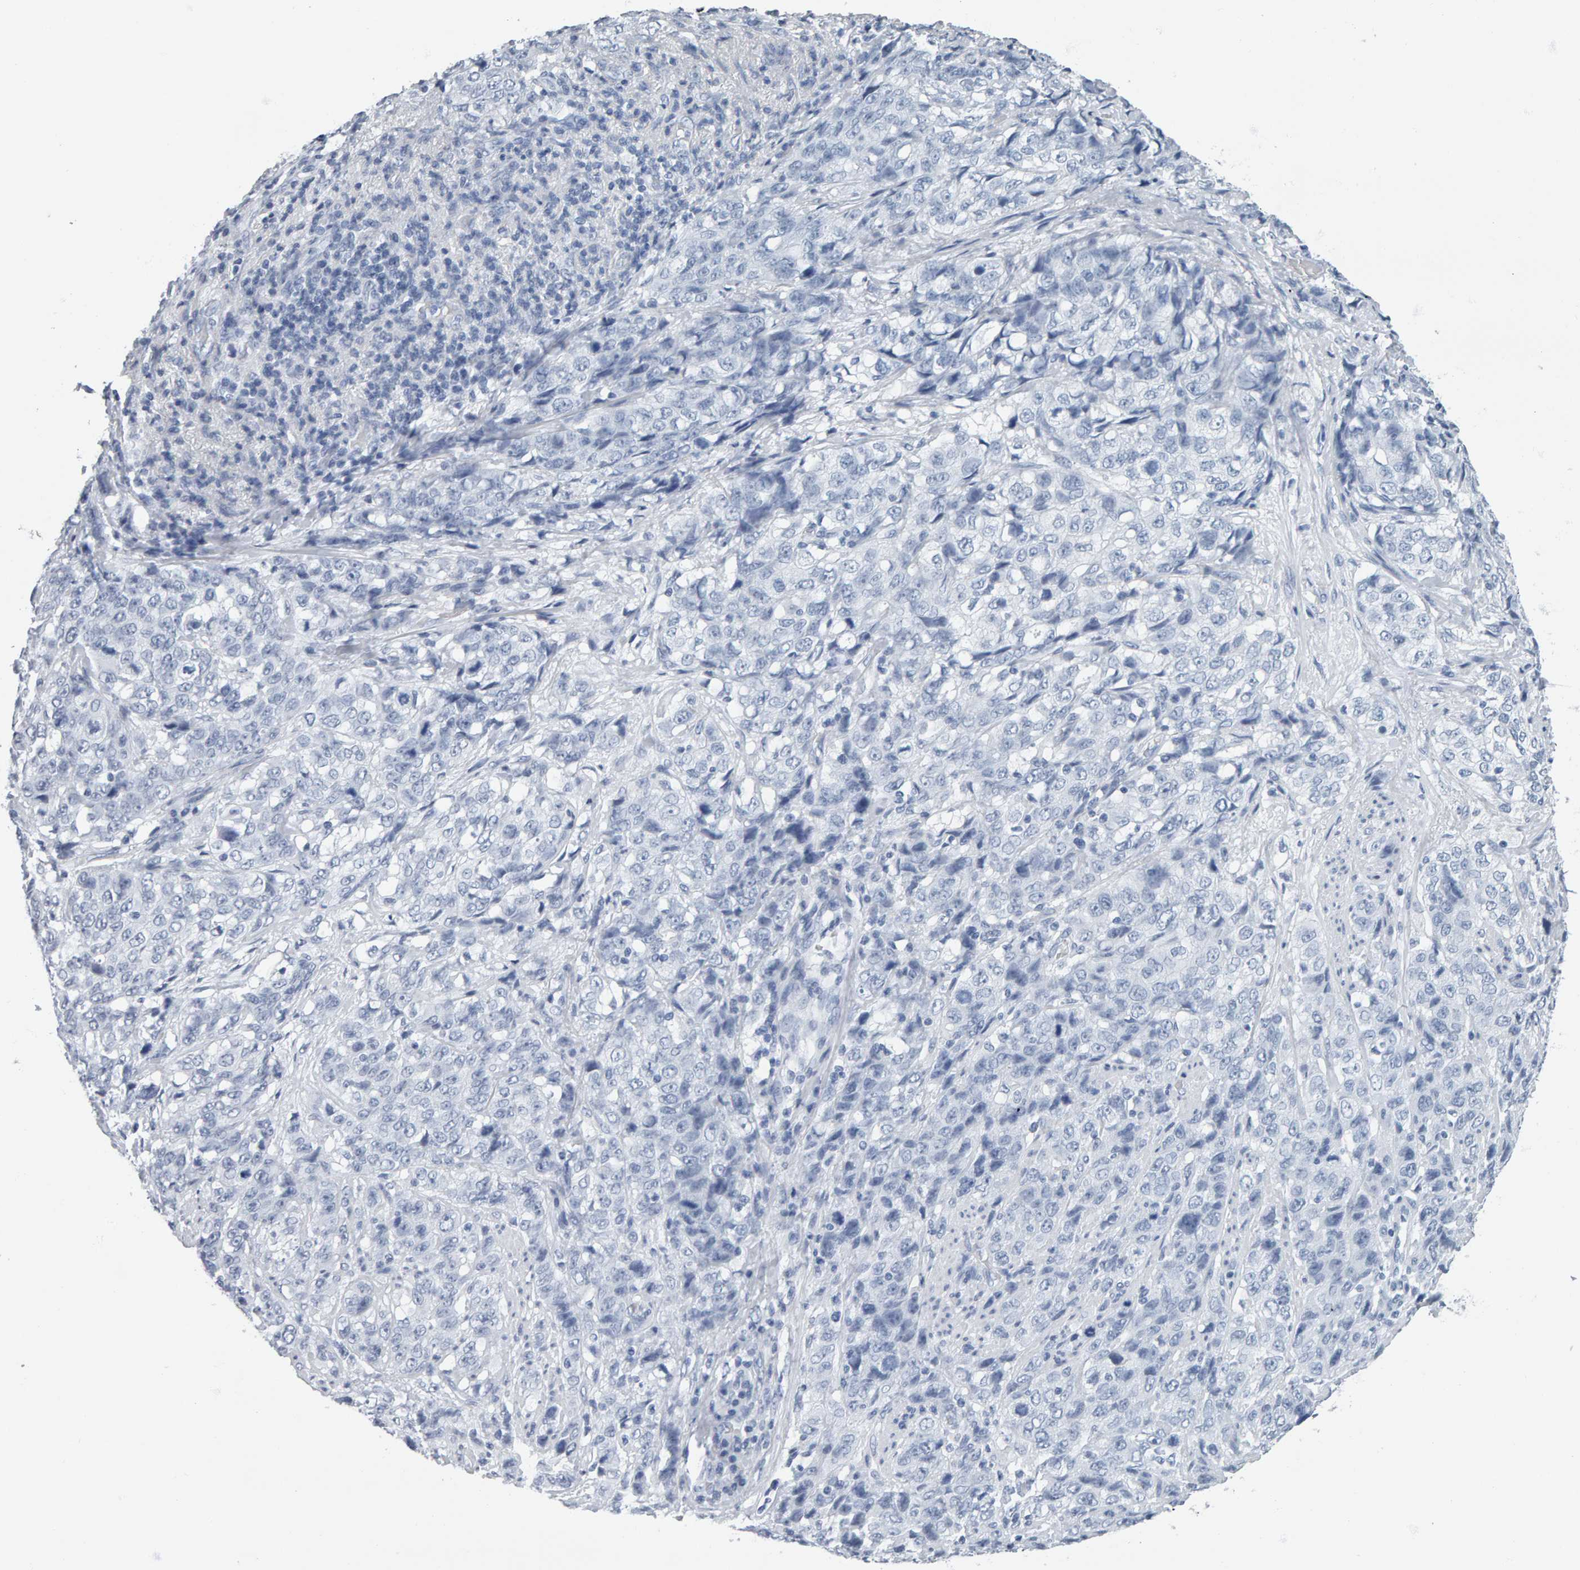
{"staining": {"intensity": "negative", "quantity": "none", "location": "none"}, "tissue": "stomach cancer", "cell_type": "Tumor cells", "image_type": "cancer", "snomed": [{"axis": "morphology", "description": "Adenocarcinoma, NOS"}, {"axis": "topography", "description": "Stomach"}], "caption": "Immunohistochemical staining of human adenocarcinoma (stomach) exhibits no significant expression in tumor cells.", "gene": "SPACA3", "patient": {"sex": "male", "age": 48}}